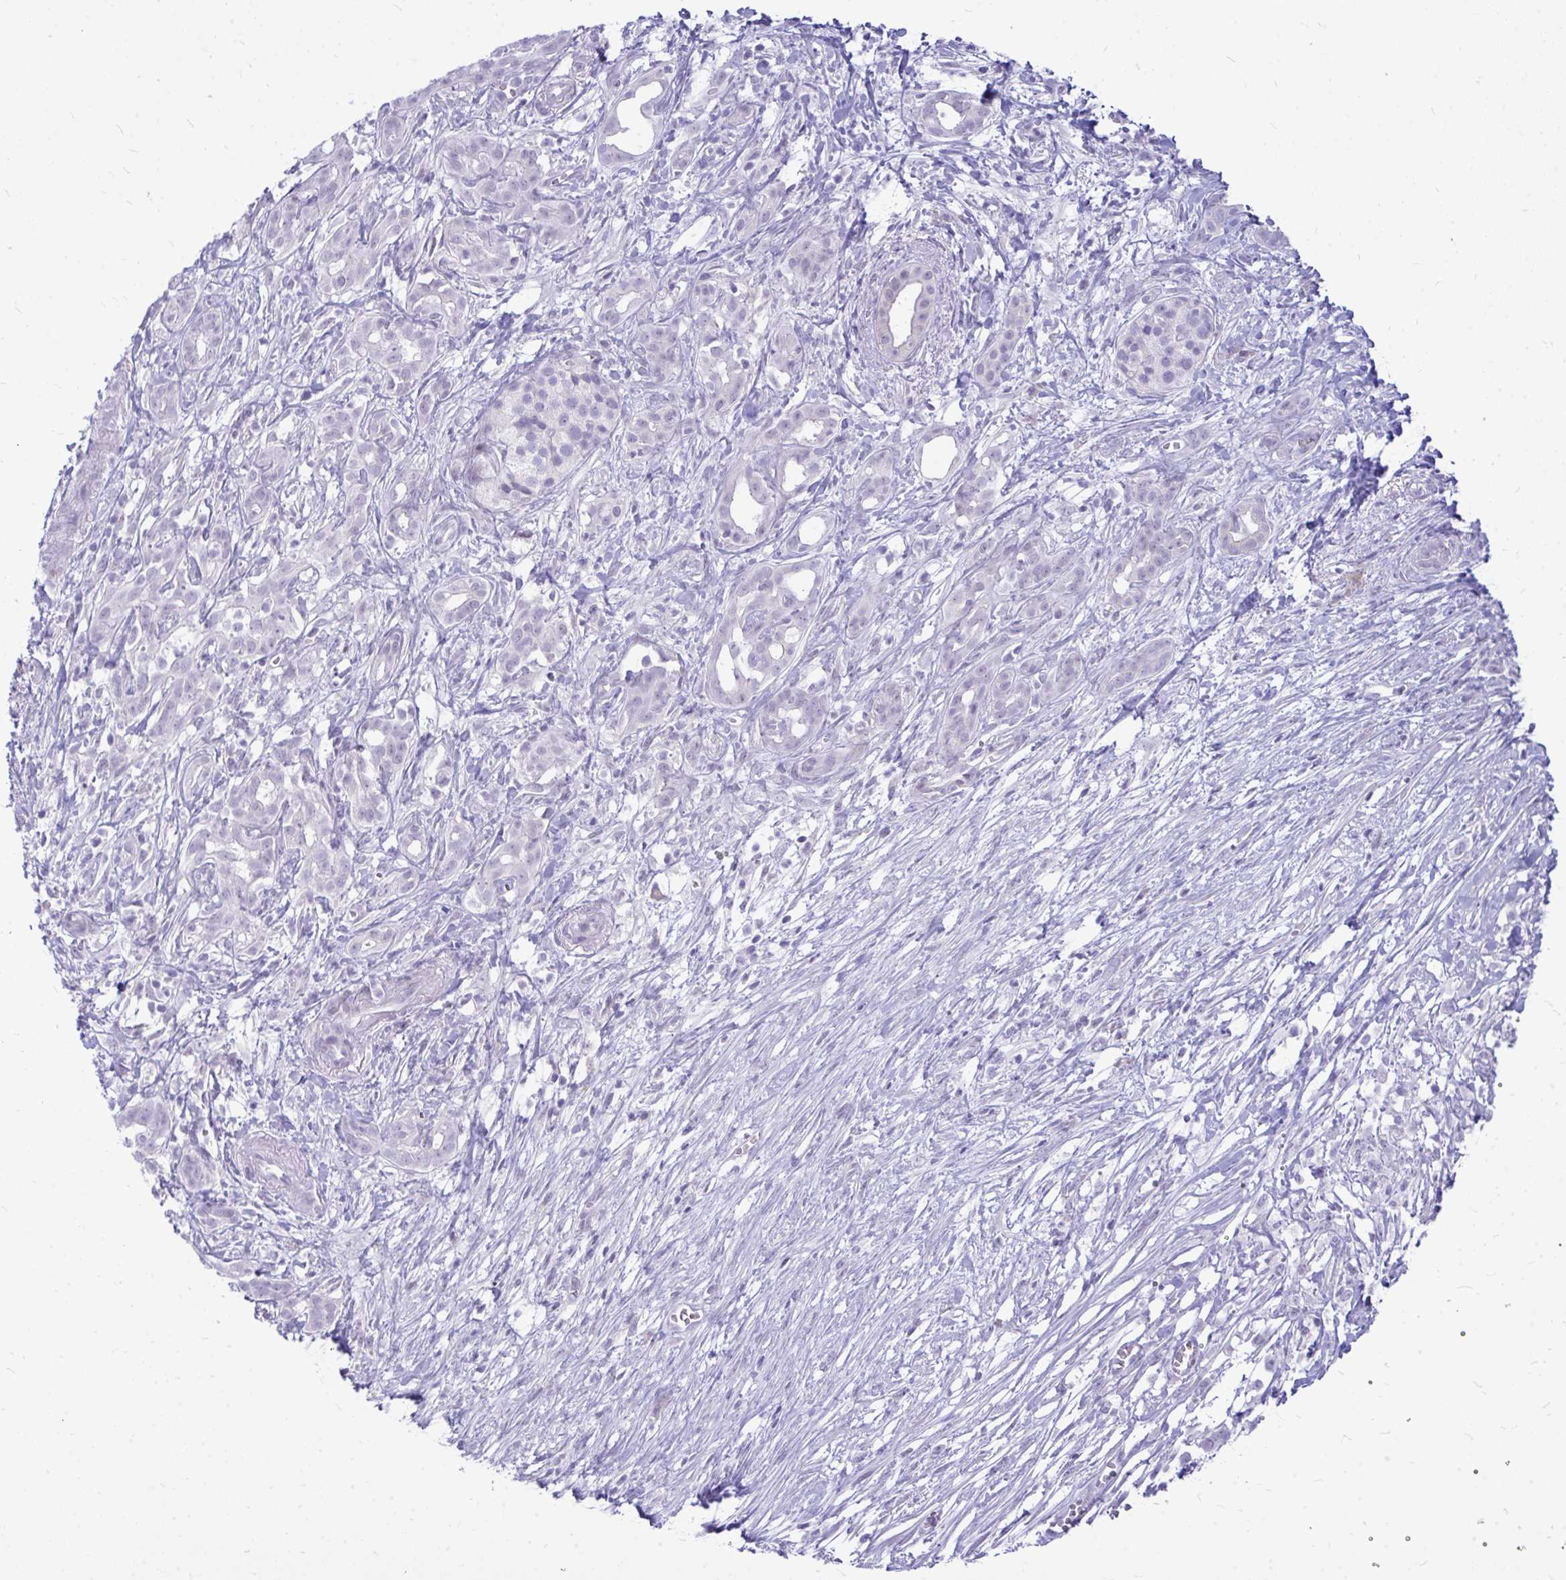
{"staining": {"intensity": "negative", "quantity": "none", "location": "none"}, "tissue": "pancreatic cancer", "cell_type": "Tumor cells", "image_type": "cancer", "snomed": [{"axis": "morphology", "description": "Adenocarcinoma, NOS"}, {"axis": "topography", "description": "Pancreas"}], "caption": "DAB (3,3'-diaminobenzidine) immunohistochemical staining of pancreatic adenocarcinoma demonstrates no significant staining in tumor cells.", "gene": "ZSCAN25", "patient": {"sex": "male", "age": 61}}